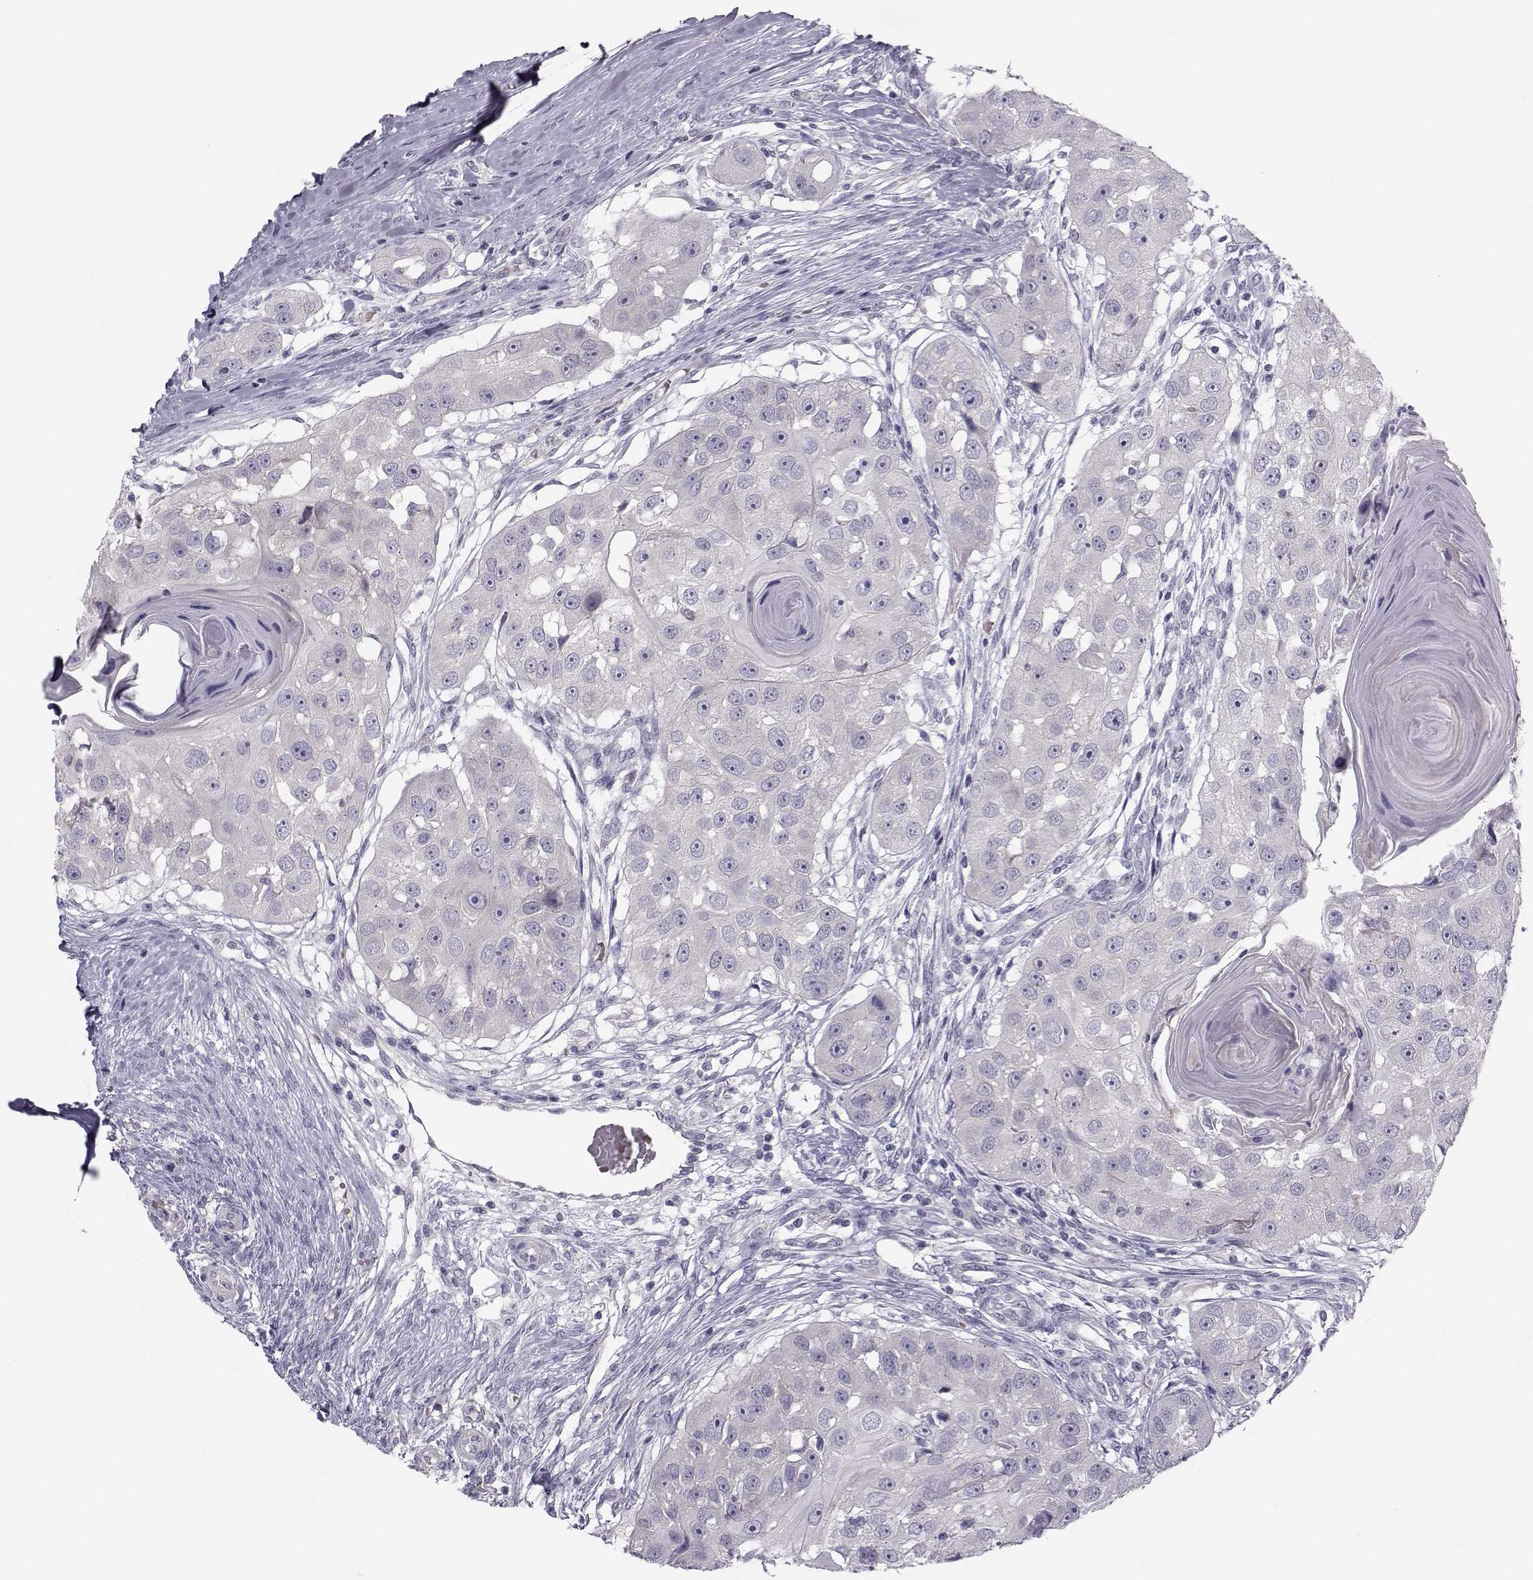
{"staining": {"intensity": "negative", "quantity": "none", "location": "none"}, "tissue": "head and neck cancer", "cell_type": "Tumor cells", "image_type": "cancer", "snomed": [{"axis": "morphology", "description": "Squamous cell carcinoma, NOS"}, {"axis": "topography", "description": "Head-Neck"}], "caption": "An image of human head and neck squamous cell carcinoma is negative for staining in tumor cells. (IHC, brightfield microscopy, high magnification).", "gene": "GARIN3", "patient": {"sex": "male", "age": 51}}